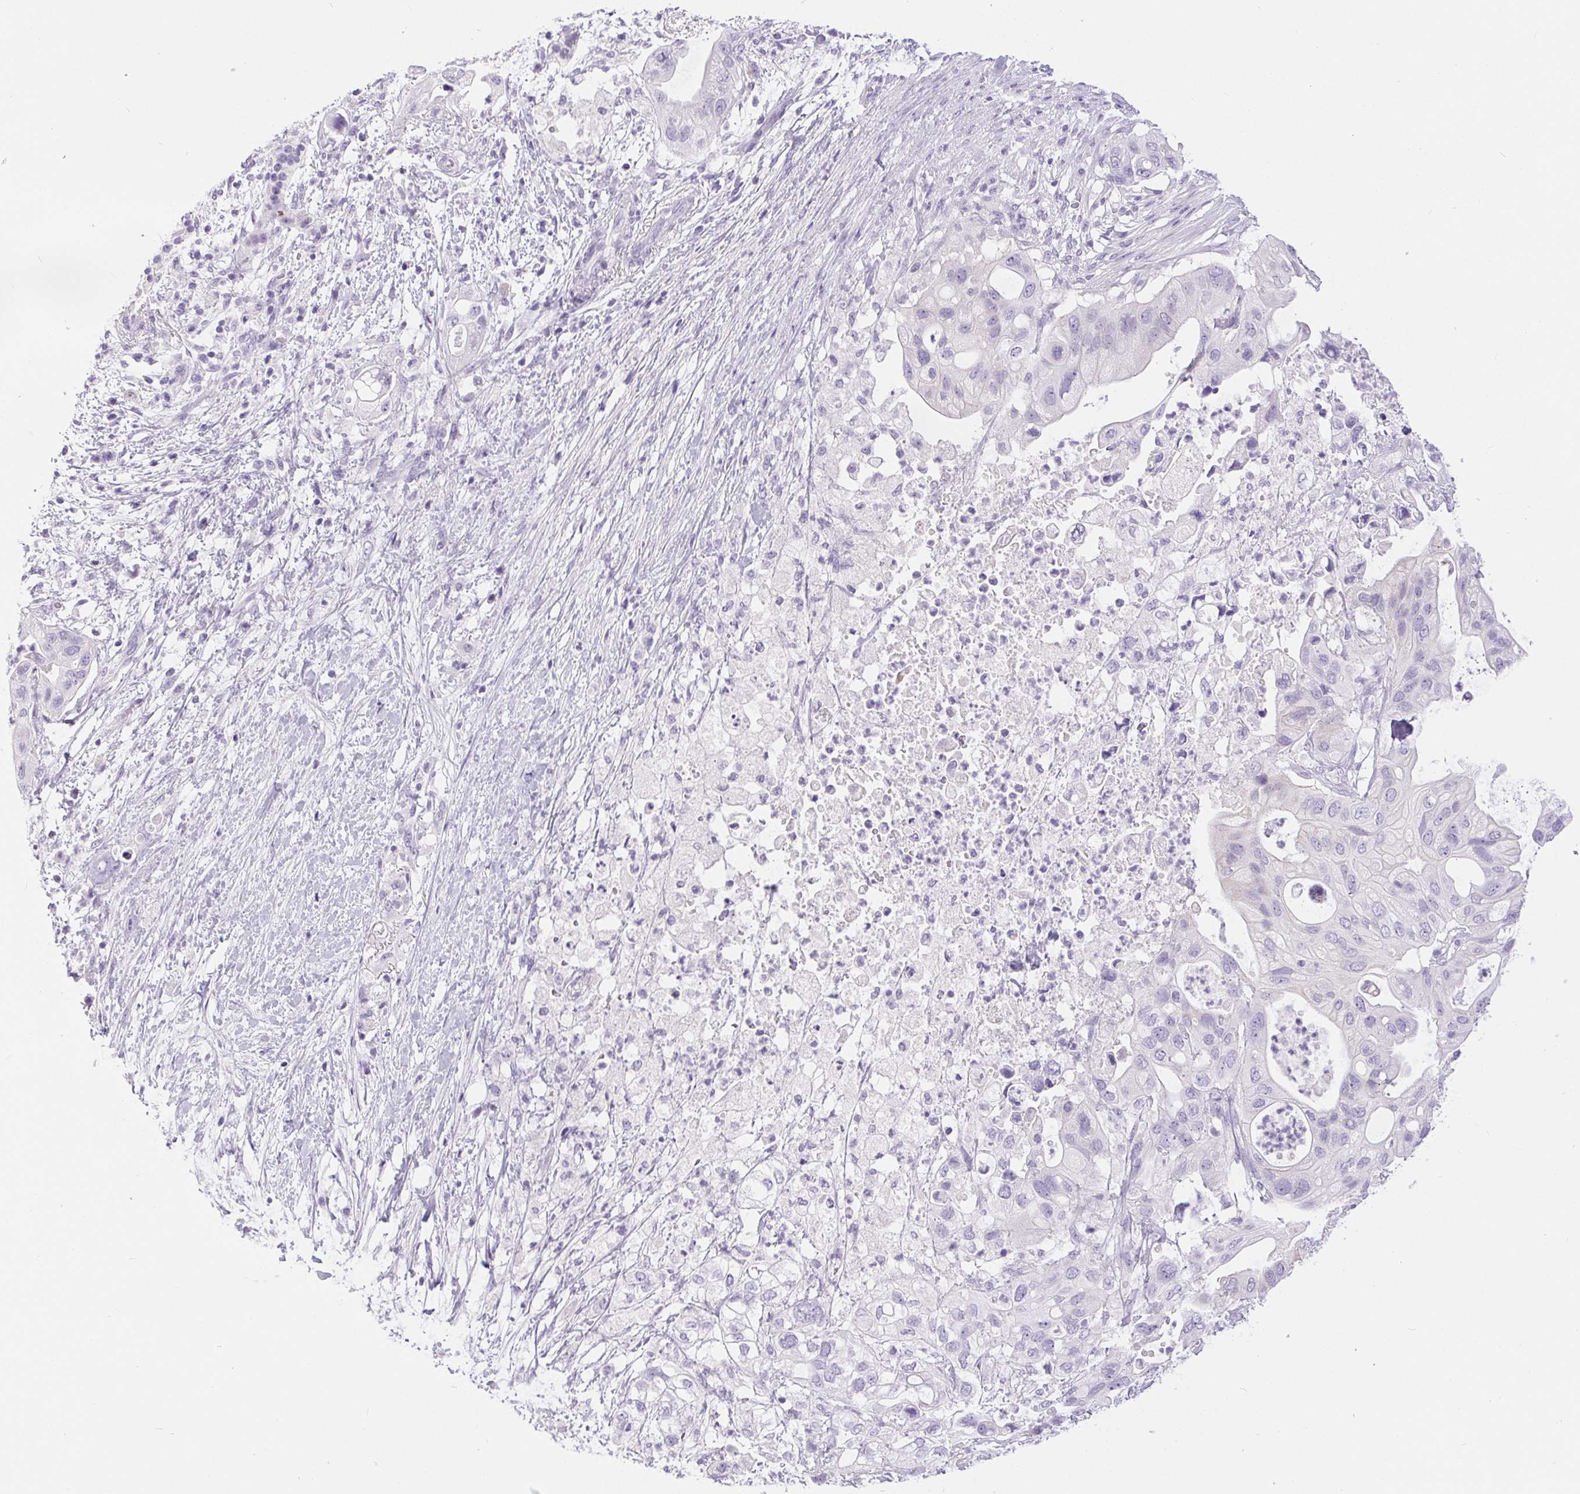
{"staining": {"intensity": "negative", "quantity": "none", "location": "none"}, "tissue": "pancreatic cancer", "cell_type": "Tumor cells", "image_type": "cancer", "snomed": [{"axis": "morphology", "description": "Adenocarcinoma, NOS"}, {"axis": "topography", "description": "Pancreas"}], "caption": "High magnification brightfield microscopy of pancreatic cancer (adenocarcinoma) stained with DAB (3,3'-diaminobenzidine) (brown) and counterstained with hematoxylin (blue): tumor cells show no significant staining.", "gene": "XDH", "patient": {"sex": "female", "age": 72}}